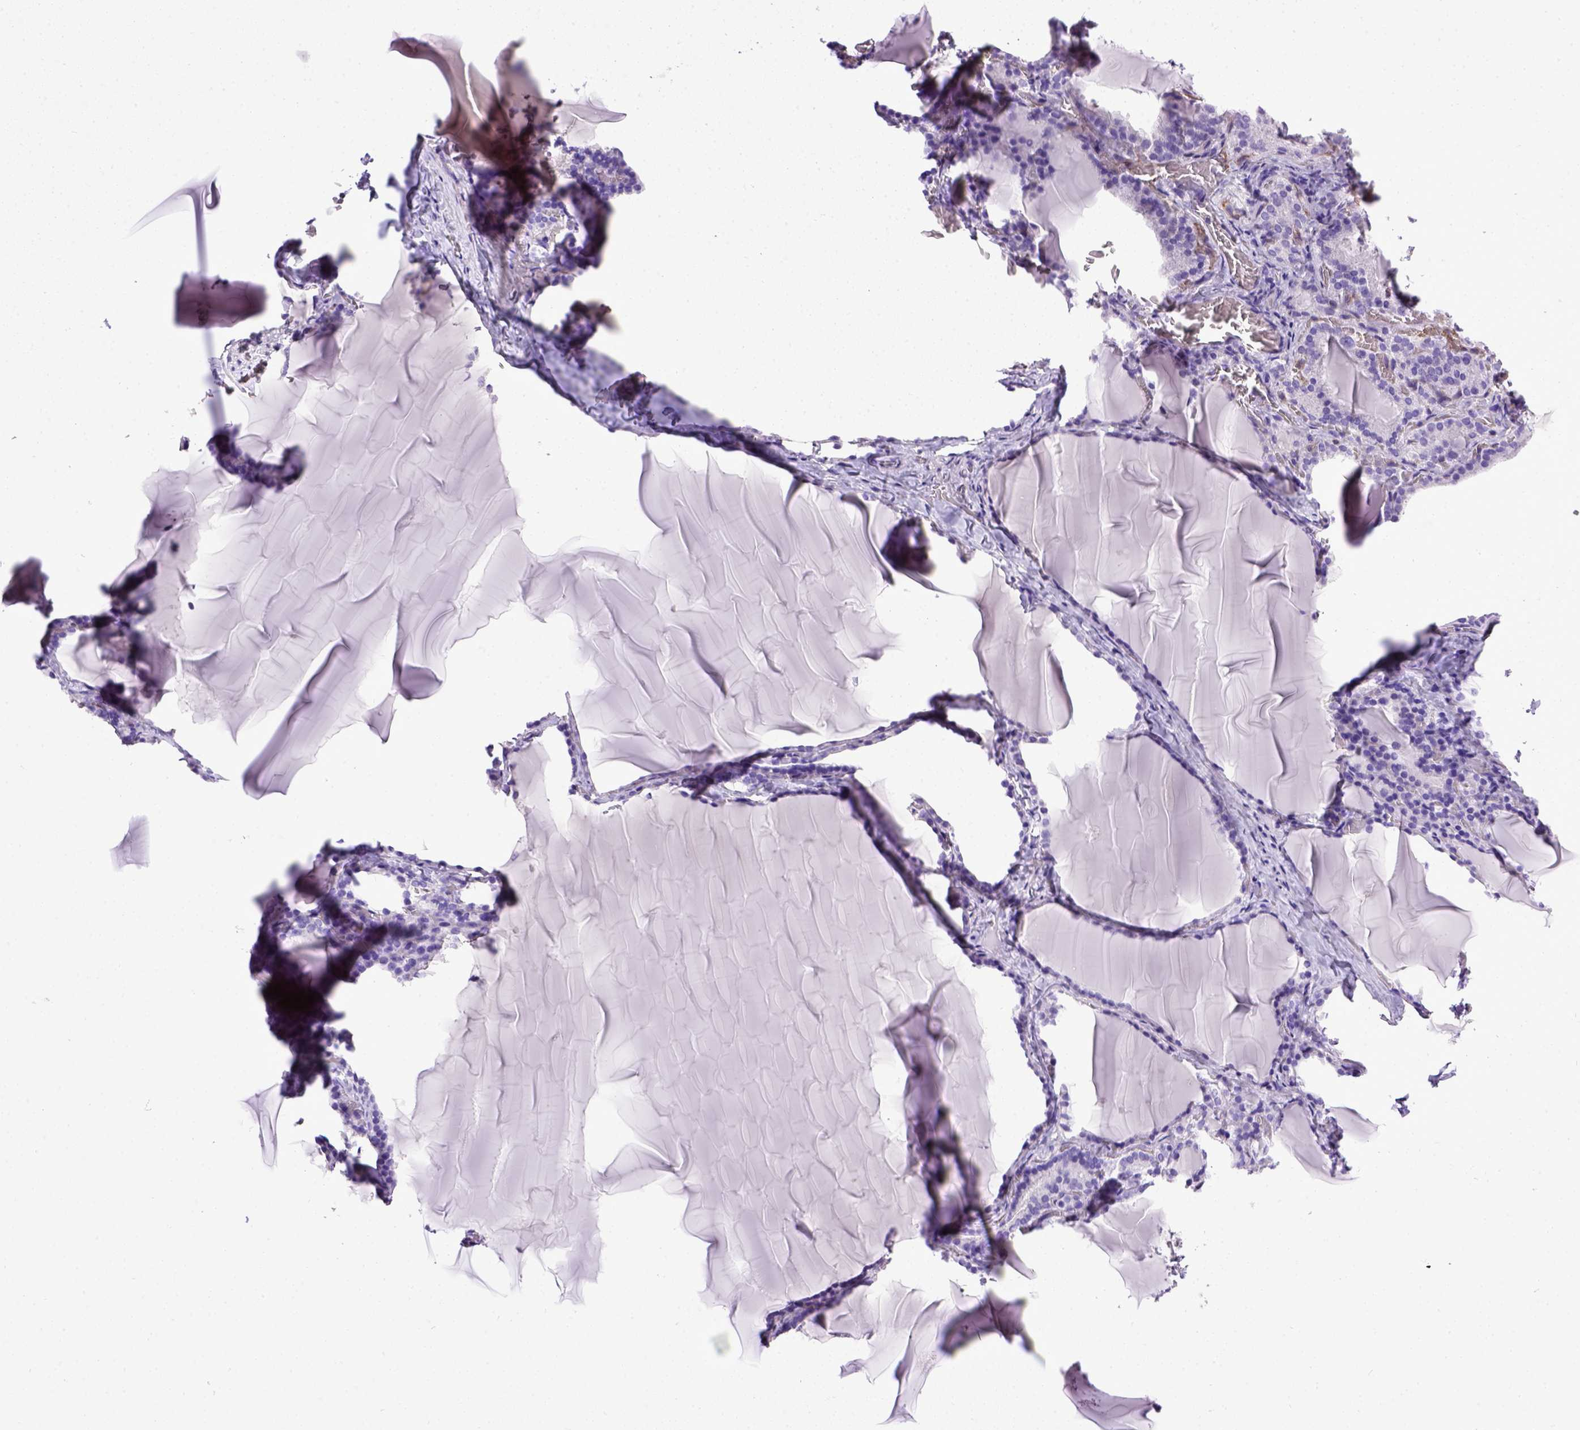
{"staining": {"intensity": "negative", "quantity": "none", "location": "none"}, "tissue": "thyroid gland", "cell_type": "Glandular cells", "image_type": "normal", "snomed": [{"axis": "morphology", "description": "Normal tissue, NOS"}, {"axis": "morphology", "description": "Hyperplasia, NOS"}, {"axis": "topography", "description": "Thyroid gland"}], "caption": "Immunohistochemical staining of normal thyroid gland shows no significant staining in glandular cells. (Stains: DAB immunohistochemistry with hematoxylin counter stain, Microscopy: brightfield microscopy at high magnification).", "gene": "ENG", "patient": {"sex": "female", "age": 27}}